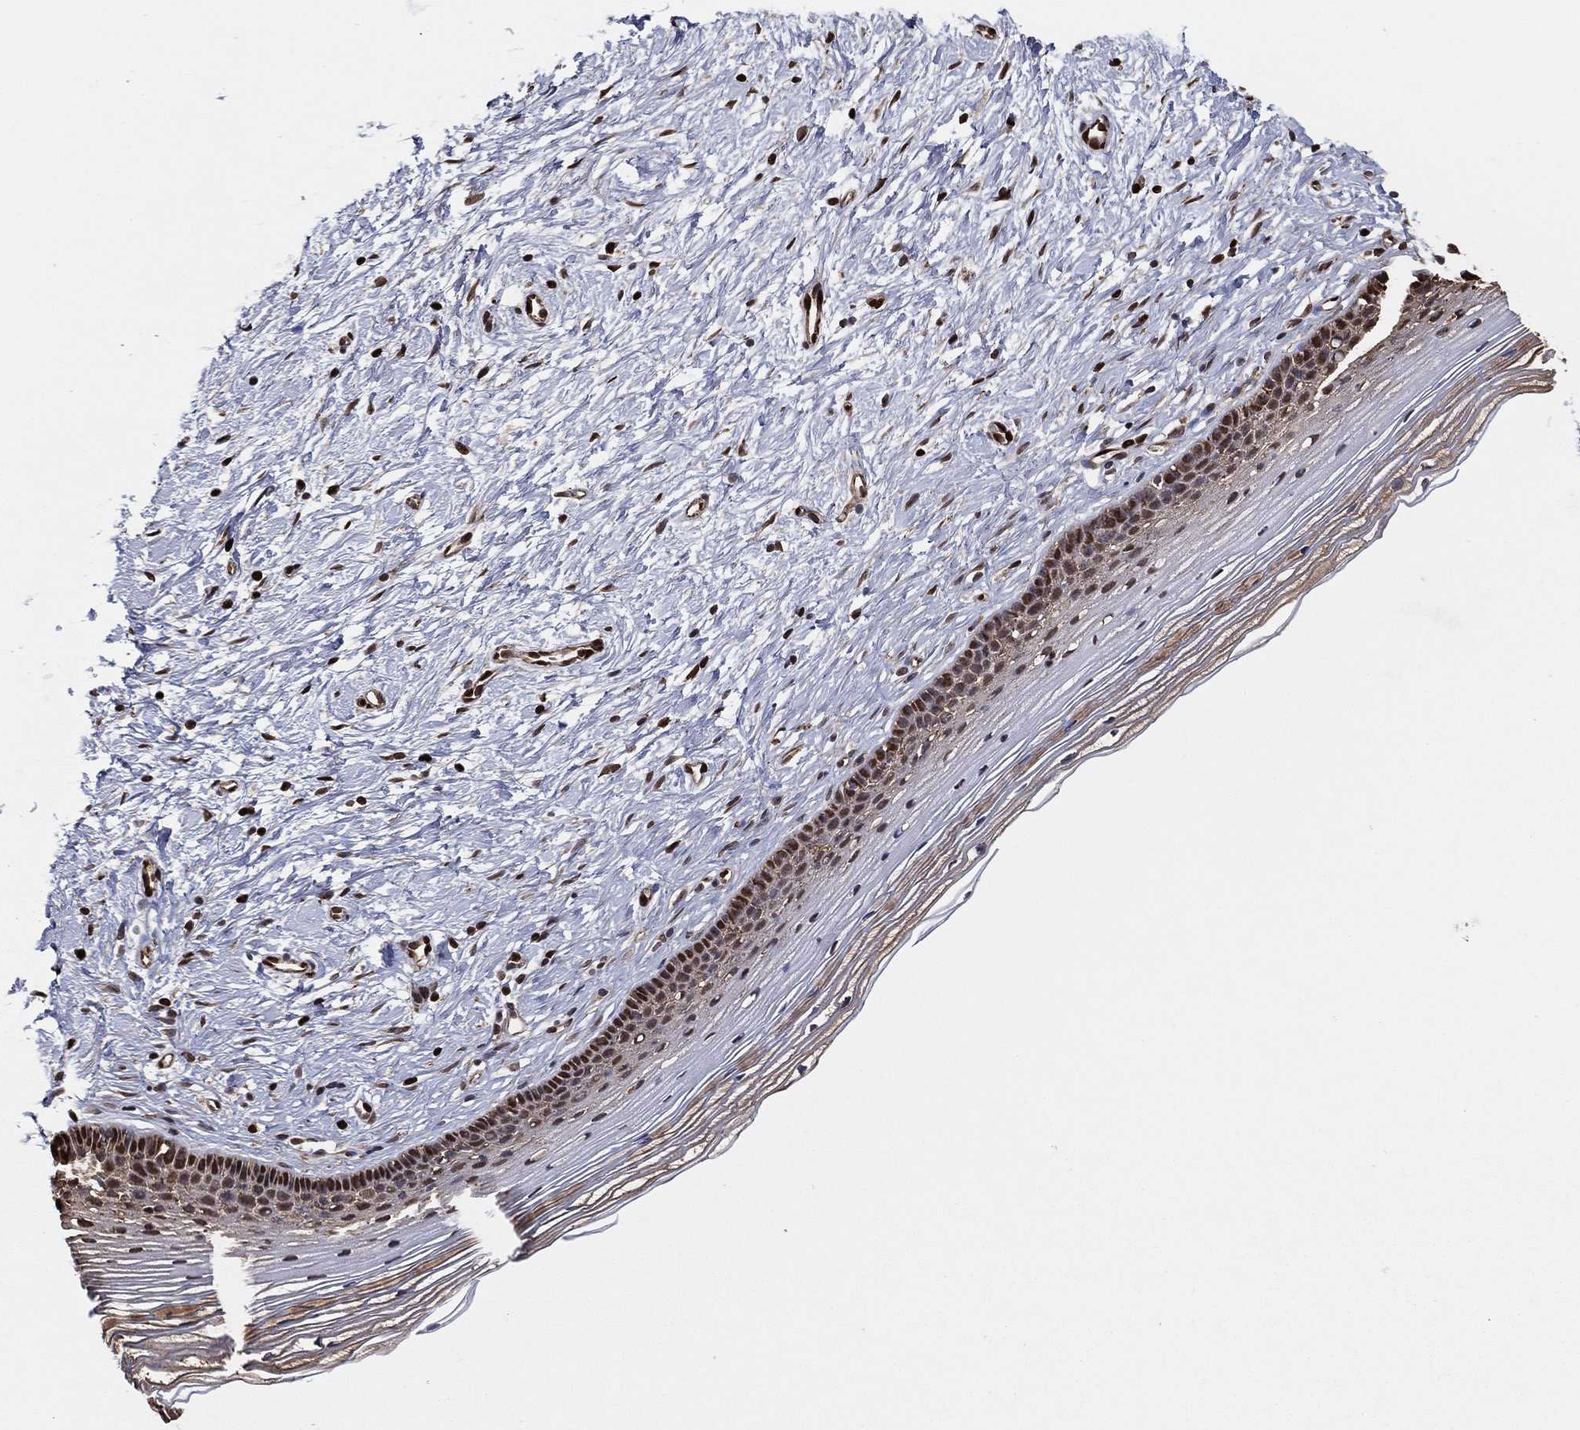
{"staining": {"intensity": "moderate", "quantity": "25%-75%", "location": "nuclear"}, "tissue": "cervix", "cell_type": "Glandular cells", "image_type": "normal", "snomed": [{"axis": "morphology", "description": "Normal tissue, NOS"}, {"axis": "topography", "description": "Cervix"}], "caption": "This micrograph demonstrates normal cervix stained with immunohistochemistry to label a protein in brown. The nuclear of glandular cells show moderate positivity for the protein. Nuclei are counter-stained blue.", "gene": "GAPDH", "patient": {"sex": "female", "age": 39}}